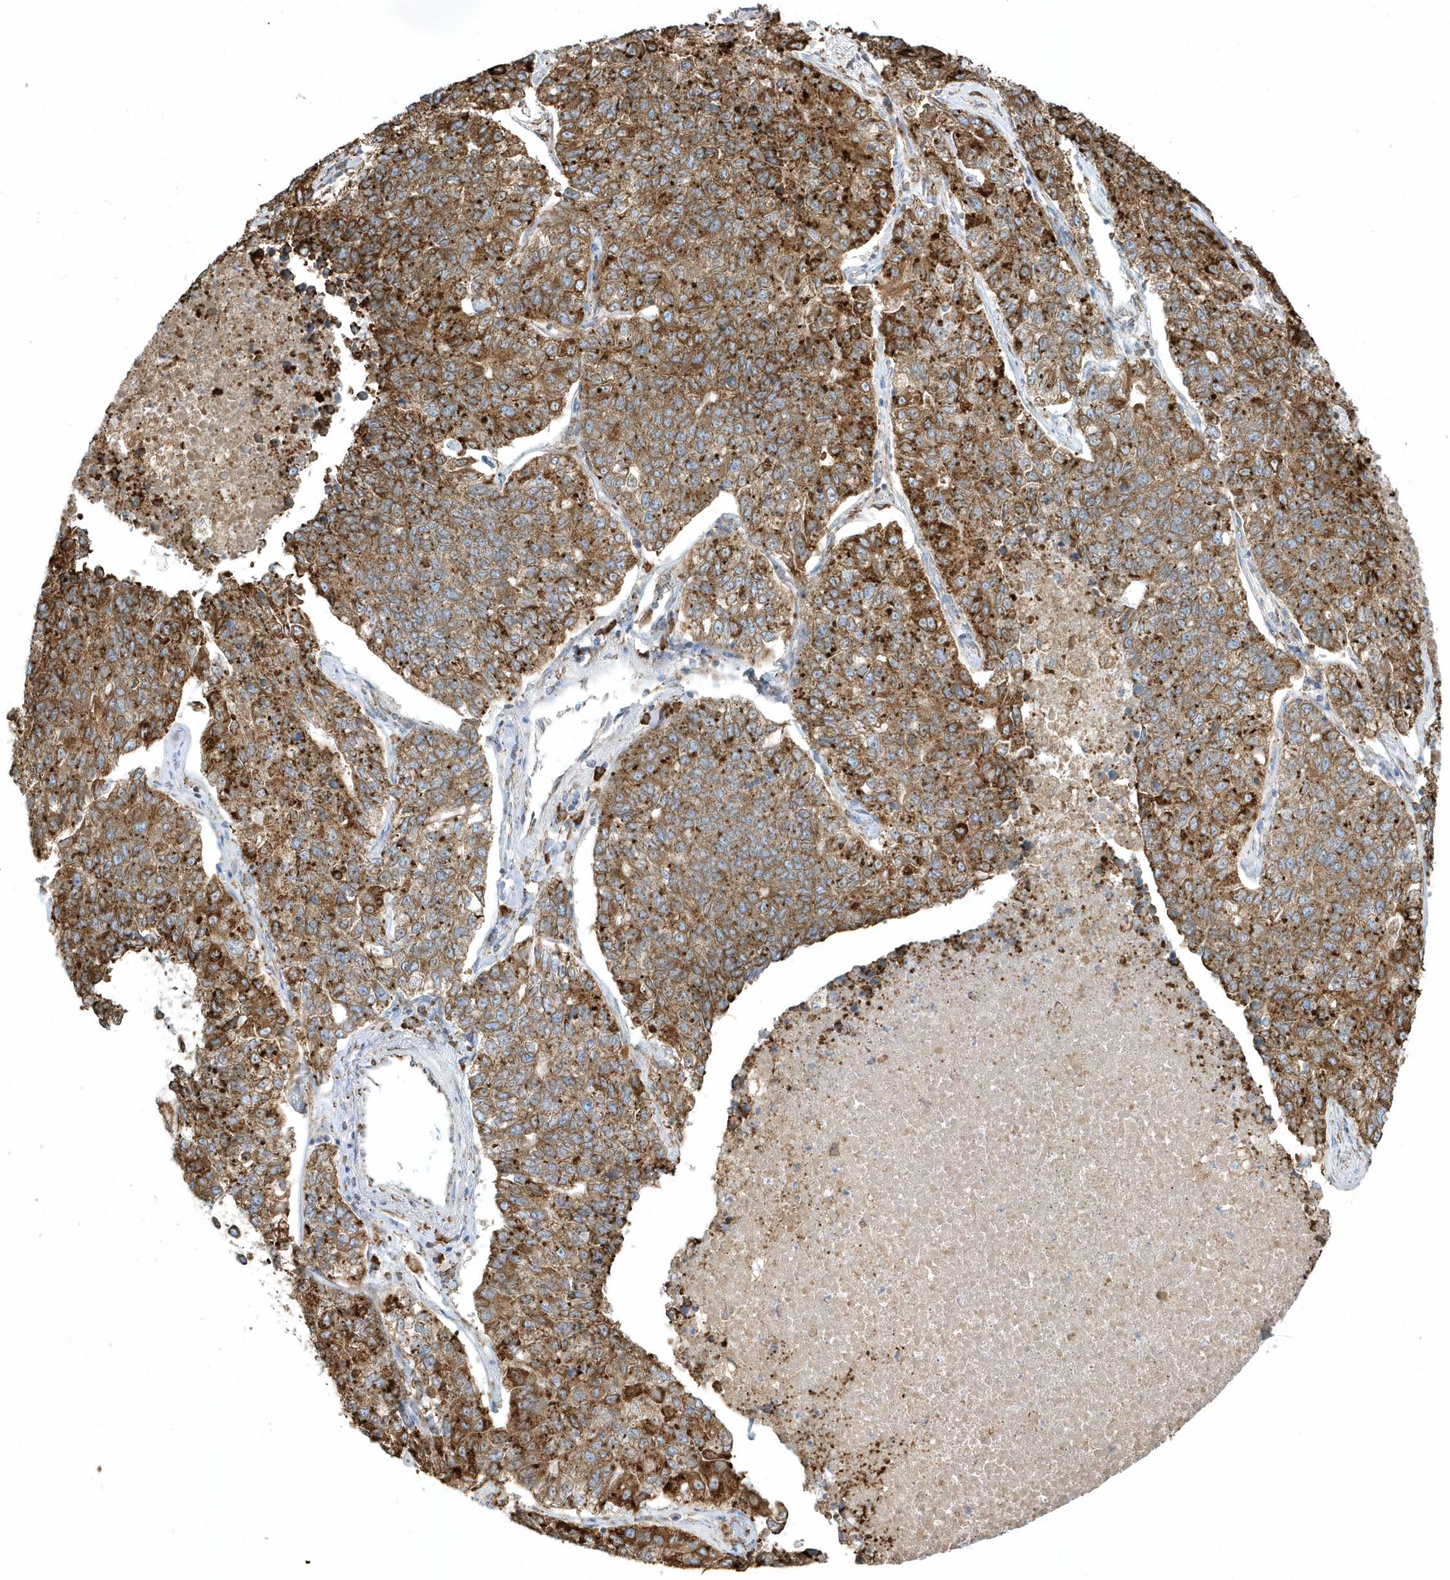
{"staining": {"intensity": "strong", "quantity": ">75%", "location": "cytoplasmic/membranous"}, "tissue": "lung cancer", "cell_type": "Tumor cells", "image_type": "cancer", "snomed": [{"axis": "morphology", "description": "Adenocarcinoma, NOS"}, {"axis": "topography", "description": "Lung"}], "caption": "This histopathology image shows immunohistochemistry staining of human adenocarcinoma (lung), with high strong cytoplasmic/membranous expression in about >75% of tumor cells.", "gene": "PDIA6", "patient": {"sex": "male", "age": 49}}